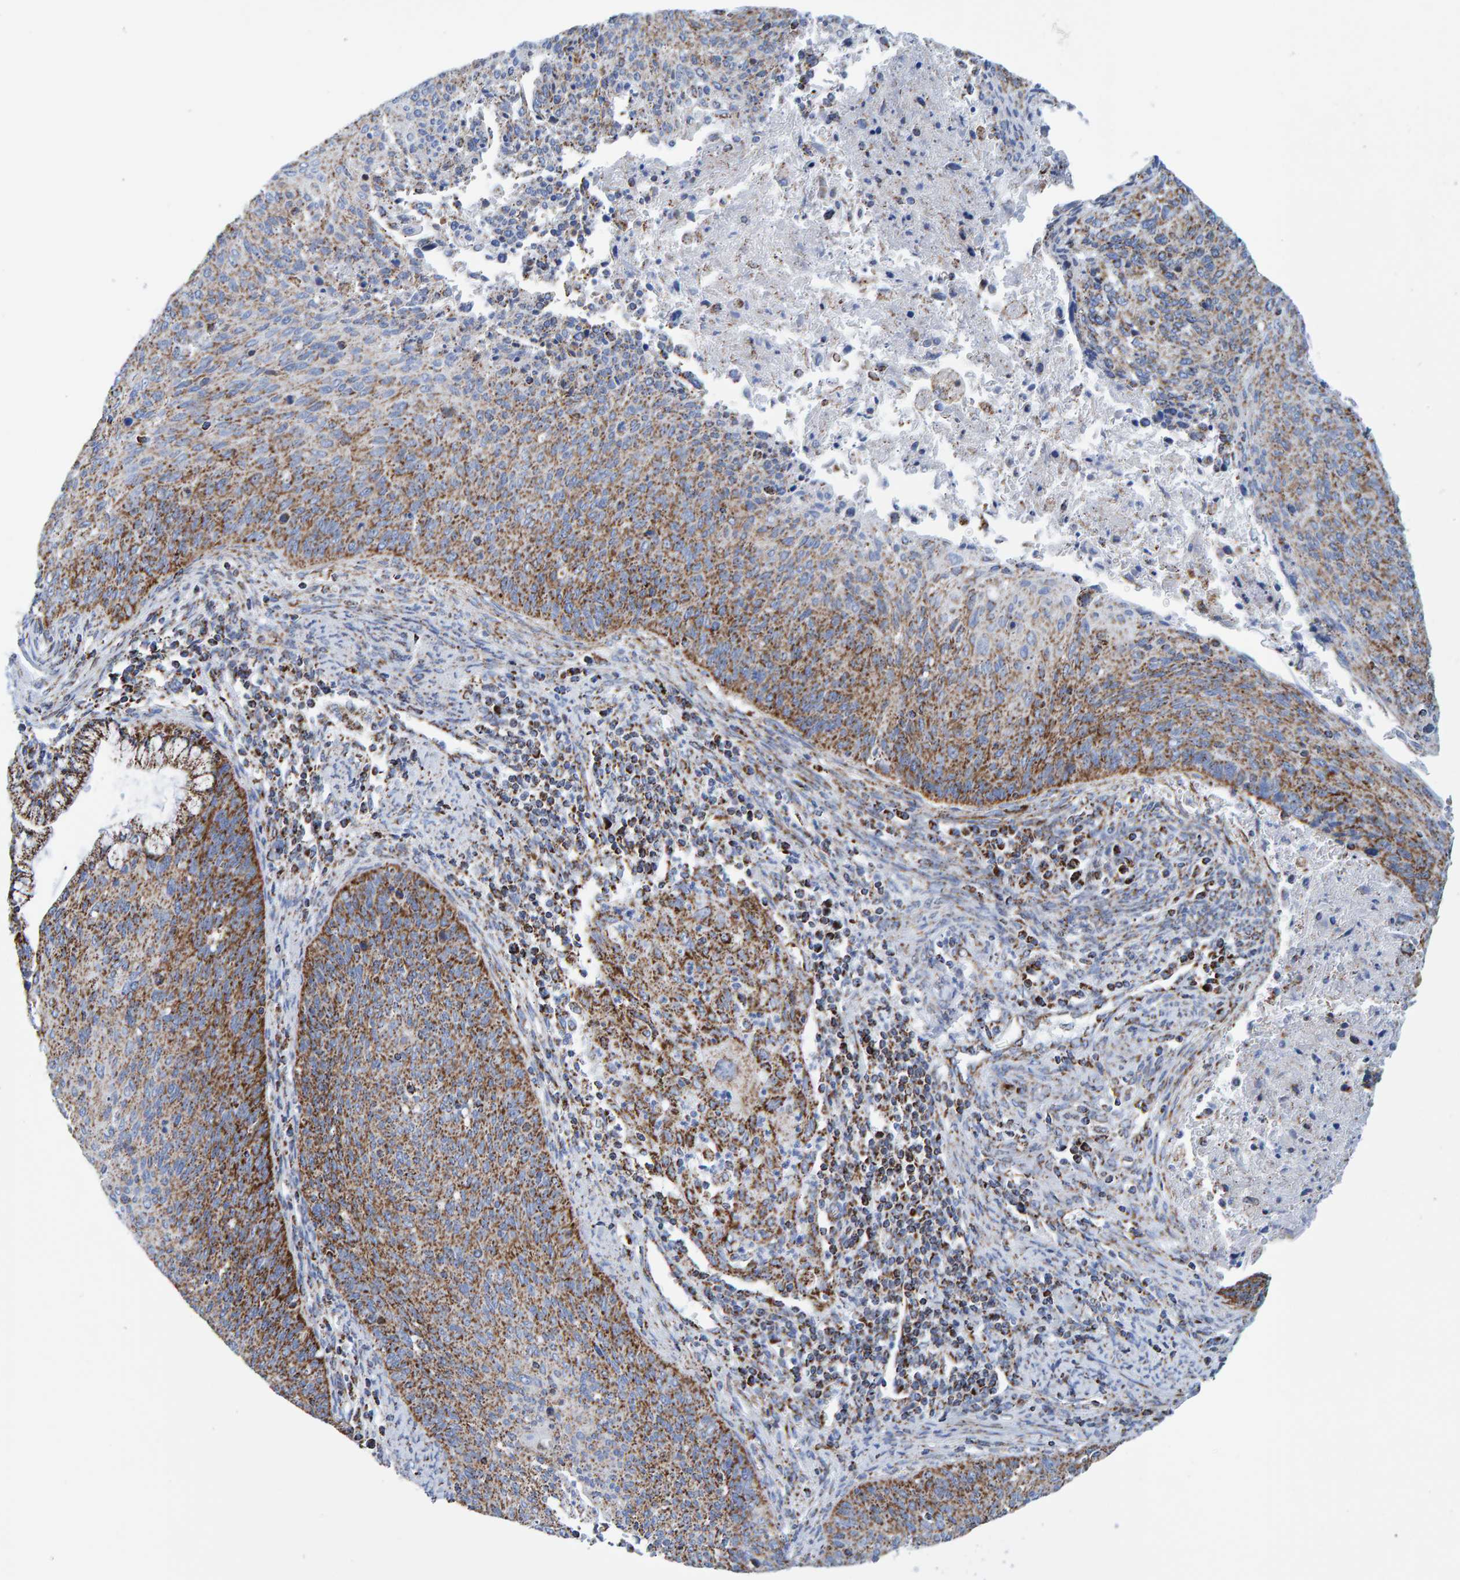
{"staining": {"intensity": "moderate", "quantity": "25%-75%", "location": "cytoplasmic/membranous"}, "tissue": "cervical cancer", "cell_type": "Tumor cells", "image_type": "cancer", "snomed": [{"axis": "morphology", "description": "Squamous cell carcinoma, NOS"}, {"axis": "topography", "description": "Cervix"}], "caption": "IHC micrograph of human cervical squamous cell carcinoma stained for a protein (brown), which exhibits medium levels of moderate cytoplasmic/membranous staining in approximately 25%-75% of tumor cells.", "gene": "ENSG00000262660", "patient": {"sex": "female", "age": 55}}